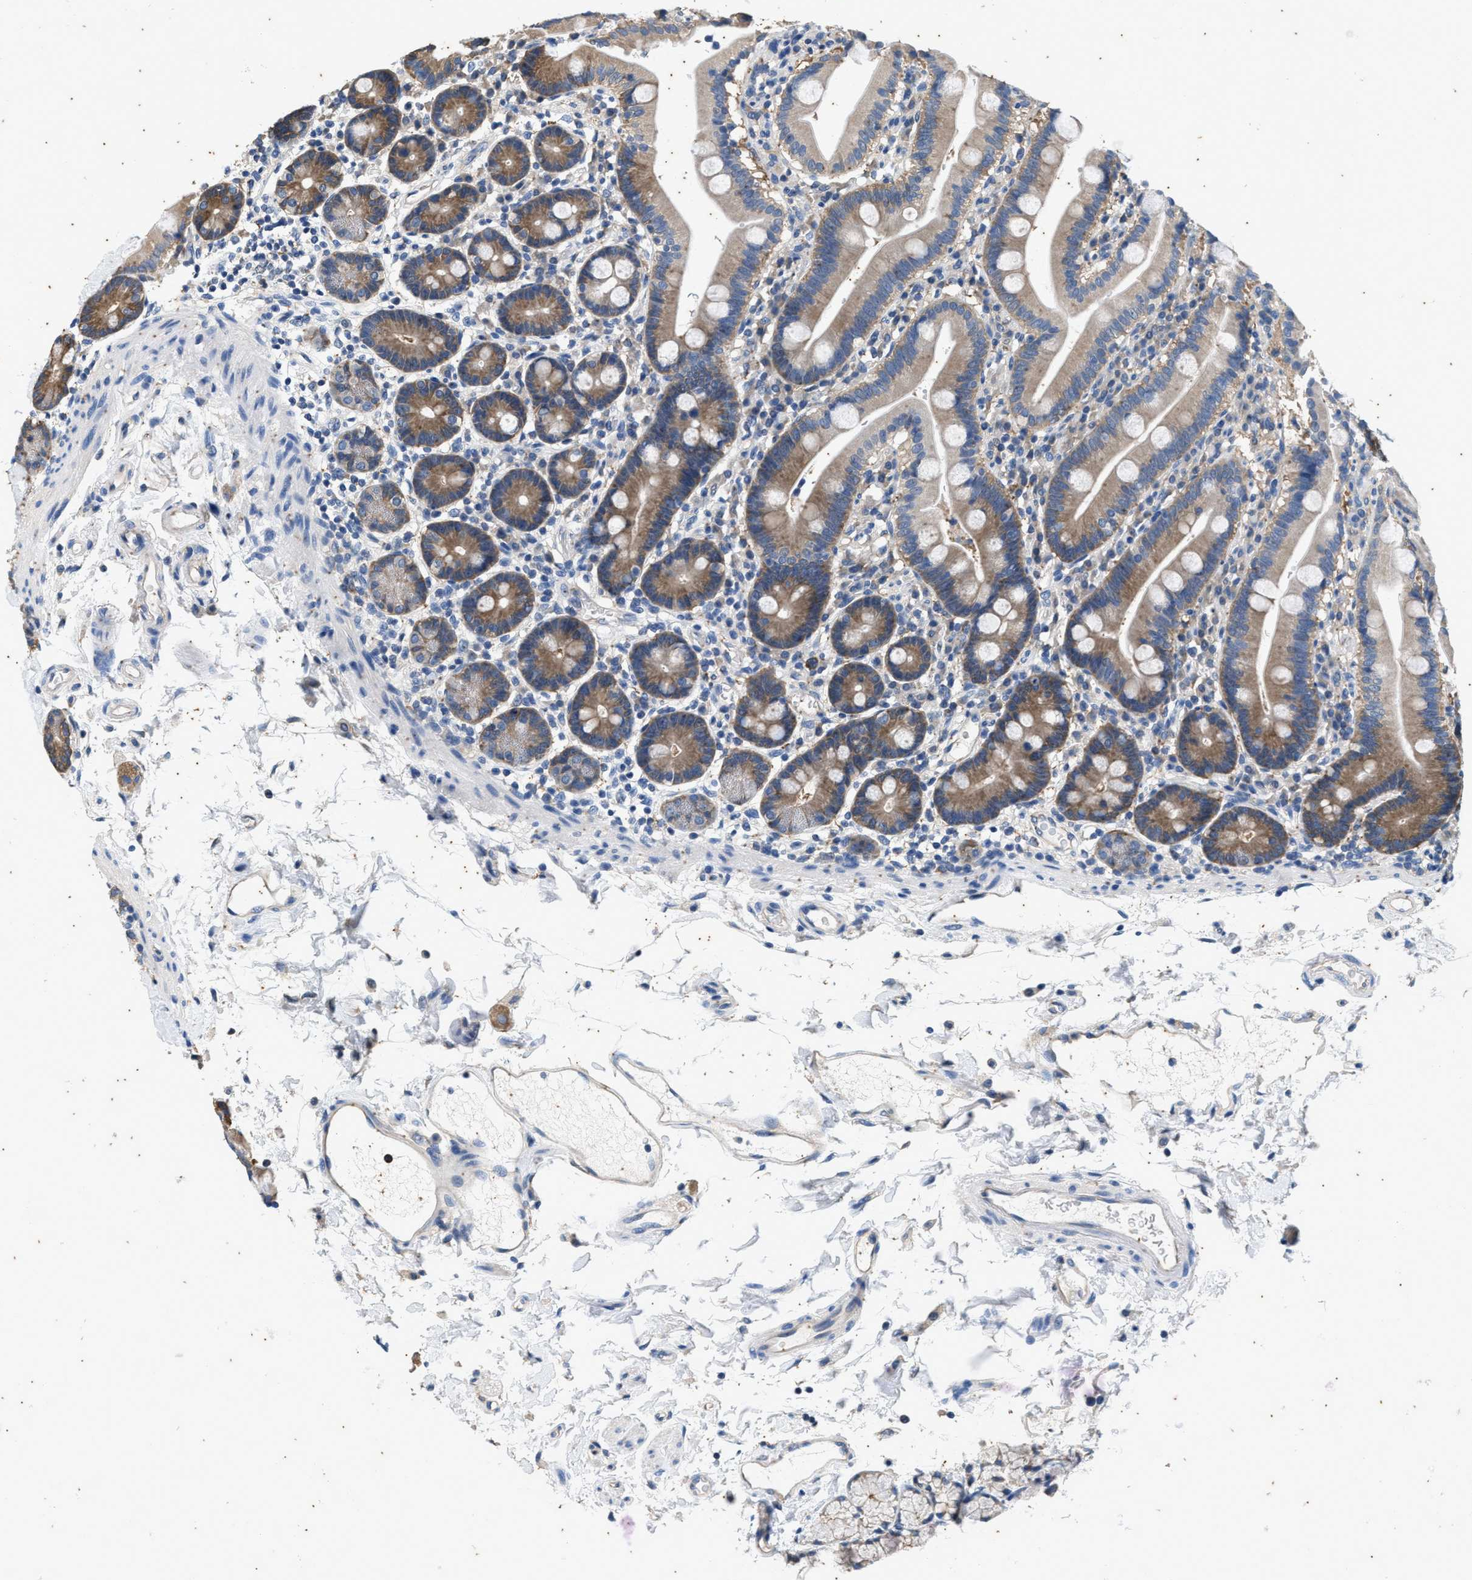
{"staining": {"intensity": "moderate", "quantity": "25%-75%", "location": "cytoplasmic/membranous"}, "tissue": "duodenum", "cell_type": "Glandular cells", "image_type": "normal", "snomed": [{"axis": "morphology", "description": "Normal tissue, NOS"}, {"axis": "topography", "description": "Small intestine, NOS"}], "caption": "A micrograph showing moderate cytoplasmic/membranous positivity in approximately 25%-75% of glandular cells in normal duodenum, as visualized by brown immunohistochemical staining.", "gene": "COX19", "patient": {"sex": "female", "age": 71}}